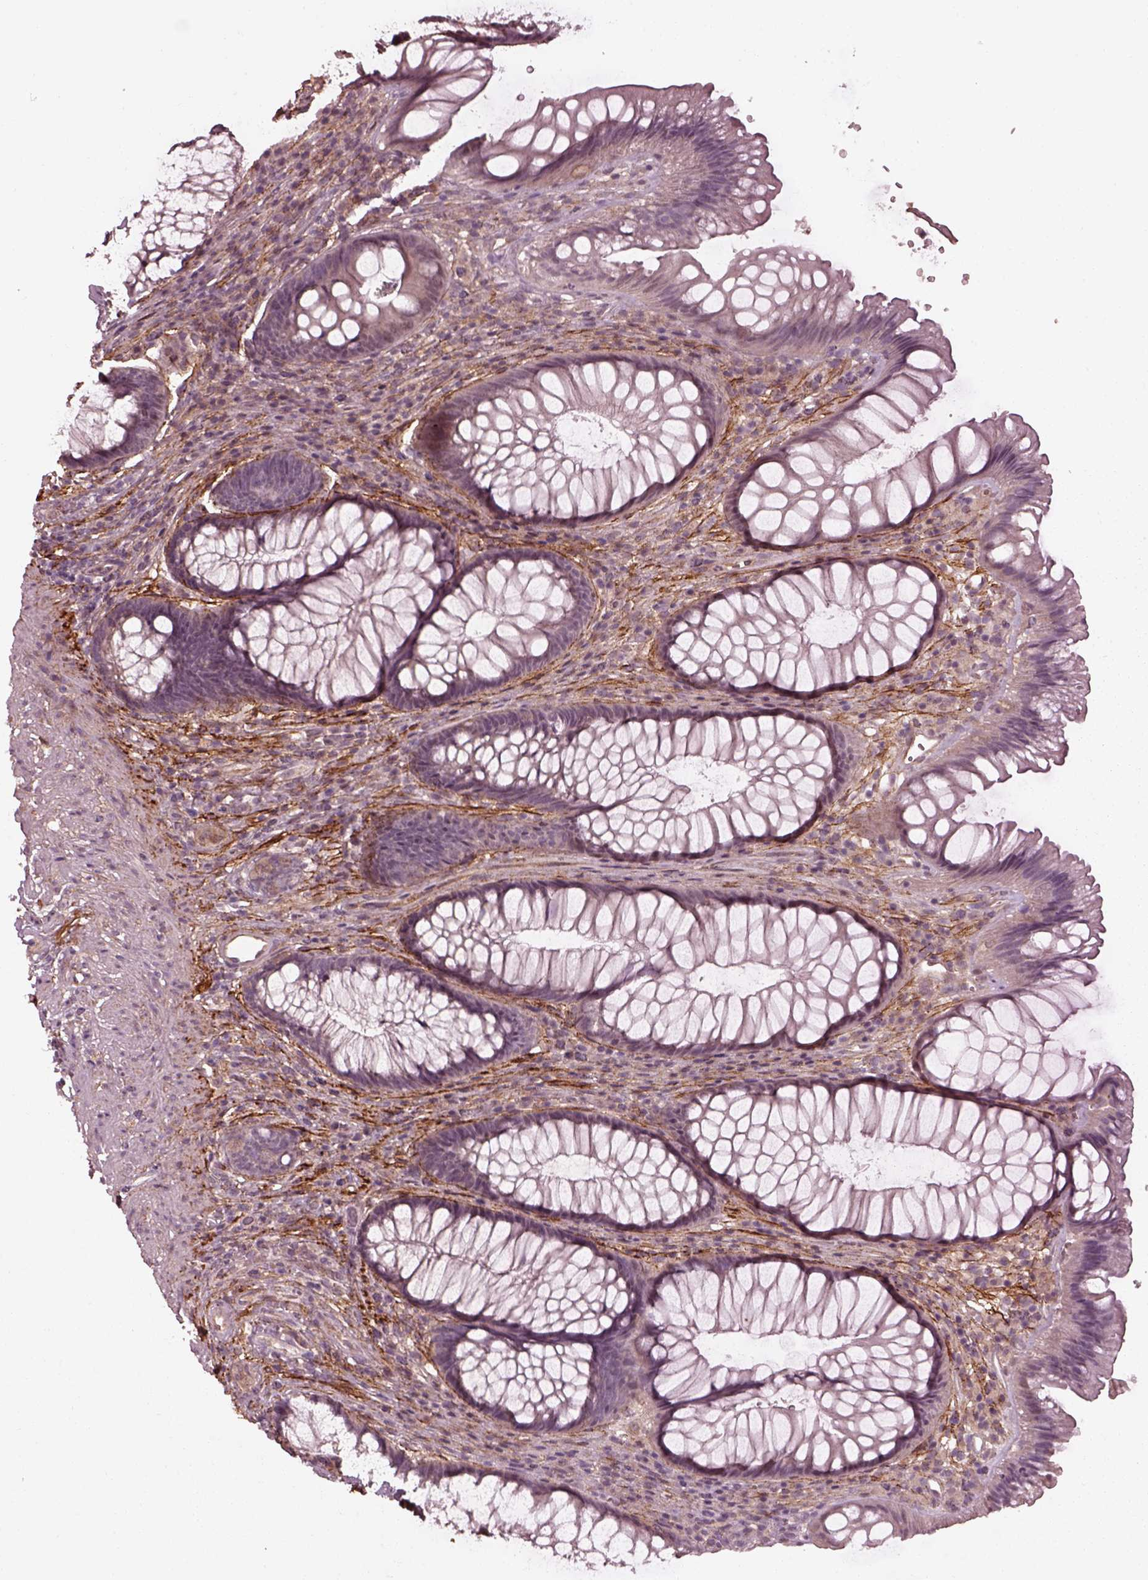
{"staining": {"intensity": "negative", "quantity": "none", "location": "none"}, "tissue": "rectum", "cell_type": "Glandular cells", "image_type": "normal", "snomed": [{"axis": "morphology", "description": "Normal tissue, NOS"}, {"axis": "topography", "description": "Smooth muscle"}, {"axis": "topography", "description": "Rectum"}], "caption": "A photomicrograph of rectum stained for a protein exhibits no brown staining in glandular cells. (Immunohistochemistry, brightfield microscopy, high magnification).", "gene": "EFEMP1", "patient": {"sex": "male", "age": 53}}